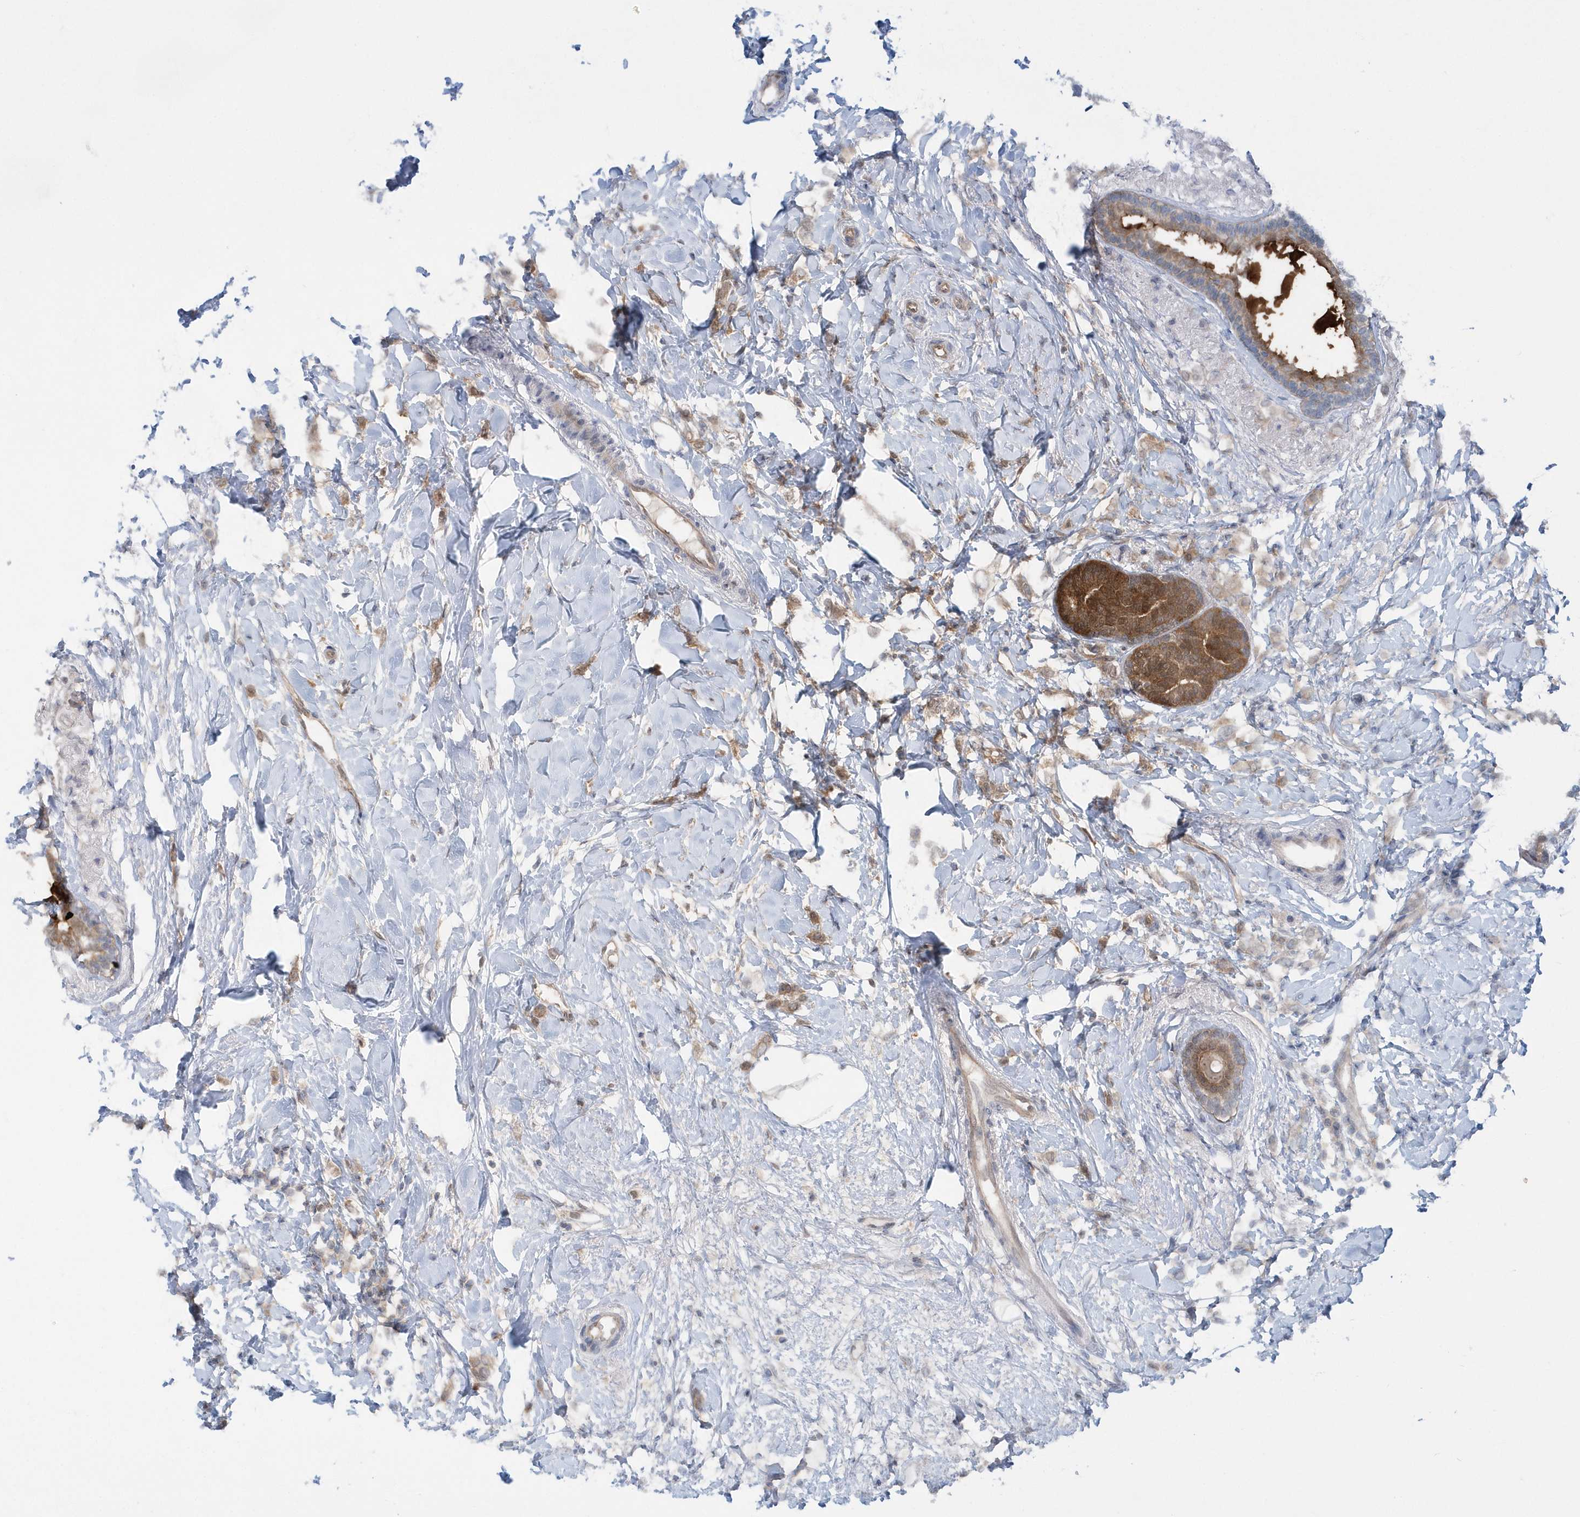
{"staining": {"intensity": "moderate", "quantity": ">75%", "location": "cytoplasmic/membranous"}, "tissue": "breast cancer", "cell_type": "Tumor cells", "image_type": "cancer", "snomed": [{"axis": "morphology", "description": "Normal tissue, NOS"}, {"axis": "morphology", "description": "Lobular carcinoma"}, {"axis": "topography", "description": "Breast"}], "caption": "Protein staining of breast cancer (lobular carcinoma) tissue reveals moderate cytoplasmic/membranous positivity in about >75% of tumor cells.", "gene": "RNF7", "patient": {"sex": "female", "age": 47}}